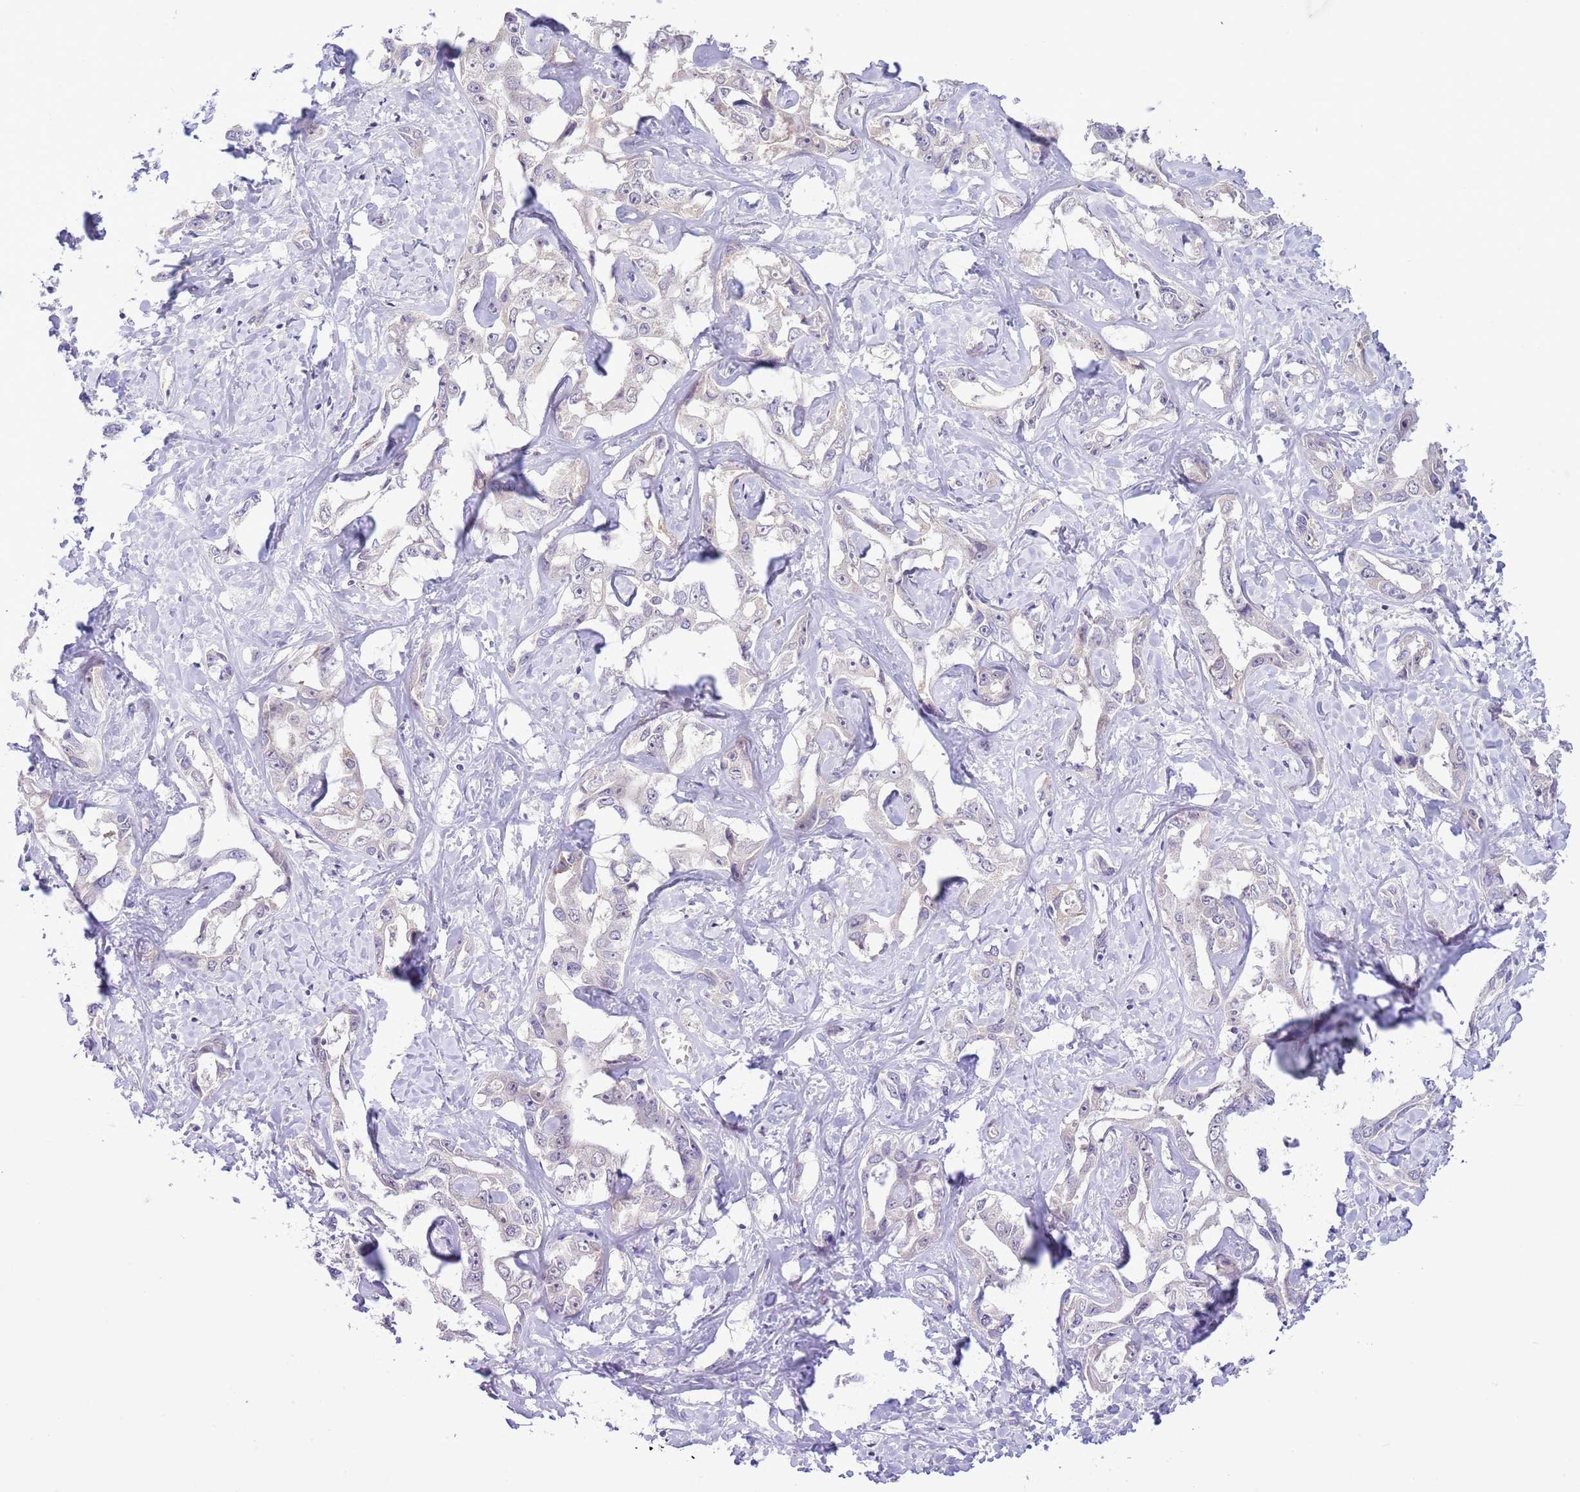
{"staining": {"intensity": "negative", "quantity": "none", "location": "none"}, "tissue": "liver cancer", "cell_type": "Tumor cells", "image_type": "cancer", "snomed": [{"axis": "morphology", "description": "Cholangiocarcinoma"}, {"axis": "topography", "description": "Liver"}], "caption": "This is an immunohistochemistry (IHC) micrograph of human liver cholangiocarcinoma. There is no expression in tumor cells.", "gene": "GALK2", "patient": {"sex": "male", "age": 59}}